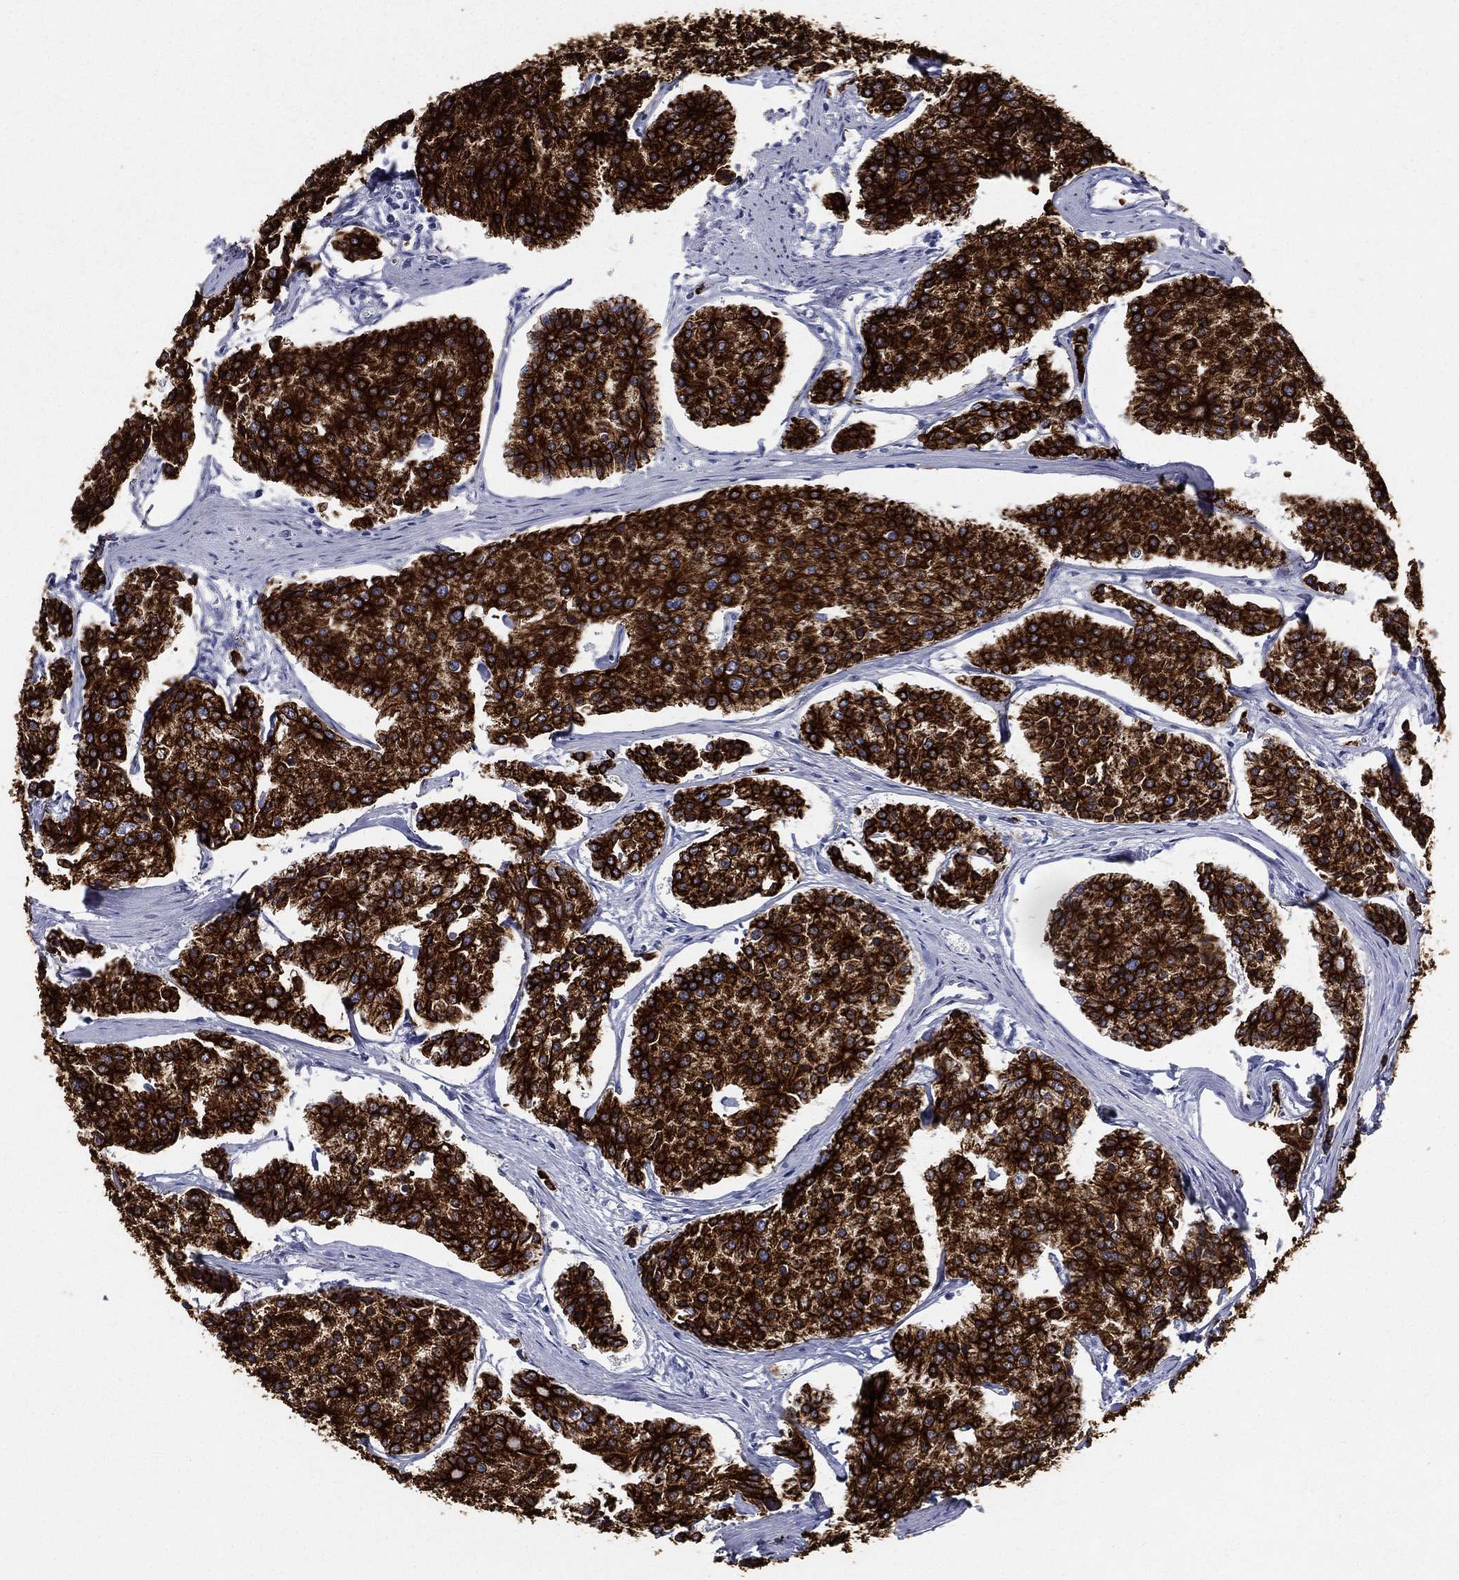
{"staining": {"intensity": "strong", "quantity": ">75%", "location": "cytoplasmic/membranous"}, "tissue": "carcinoid", "cell_type": "Tumor cells", "image_type": "cancer", "snomed": [{"axis": "morphology", "description": "Carcinoid, malignant, NOS"}, {"axis": "topography", "description": "Small intestine"}], "caption": "DAB (3,3'-diaminobenzidine) immunohistochemical staining of human carcinoid exhibits strong cytoplasmic/membranous protein staining in about >75% of tumor cells.", "gene": "KRT7", "patient": {"sex": "female", "age": 65}}